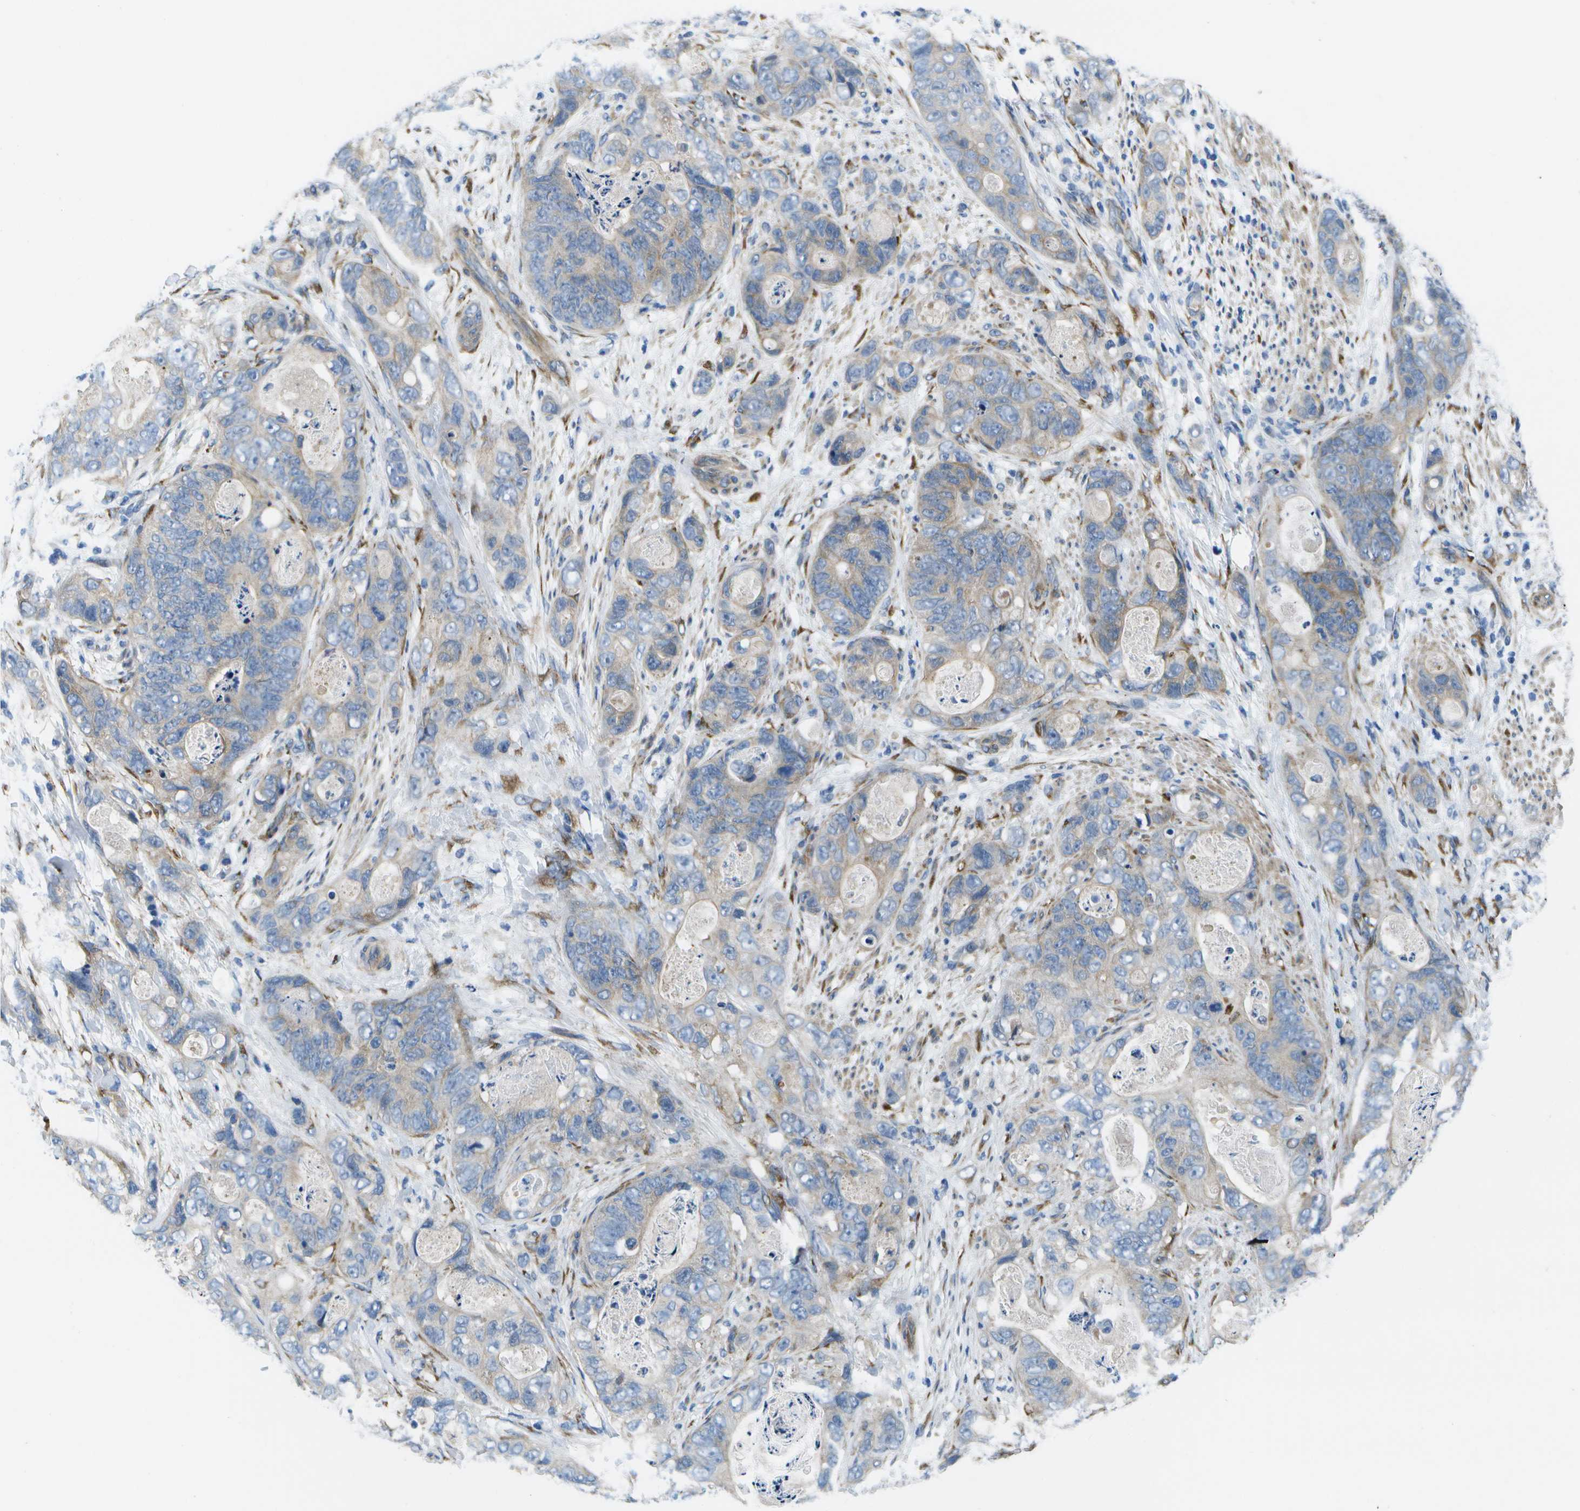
{"staining": {"intensity": "weak", "quantity": "<25%", "location": "cytoplasmic/membranous"}, "tissue": "stomach cancer", "cell_type": "Tumor cells", "image_type": "cancer", "snomed": [{"axis": "morphology", "description": "Adenocarcinoma, NOS"}, {"axis": "topography", "description": "Stomach"}], "caption": "Protein analysis of adenocarcinoma (stomach) shows no significant positivity in tumor cells. Brightfield microscopy of immunohistochemistry stained with DAB (brown) and hematoxylin (blue), captured at high magnification.", "gene": "P3H1", "patient": {"sex": "female", "age": 89}}